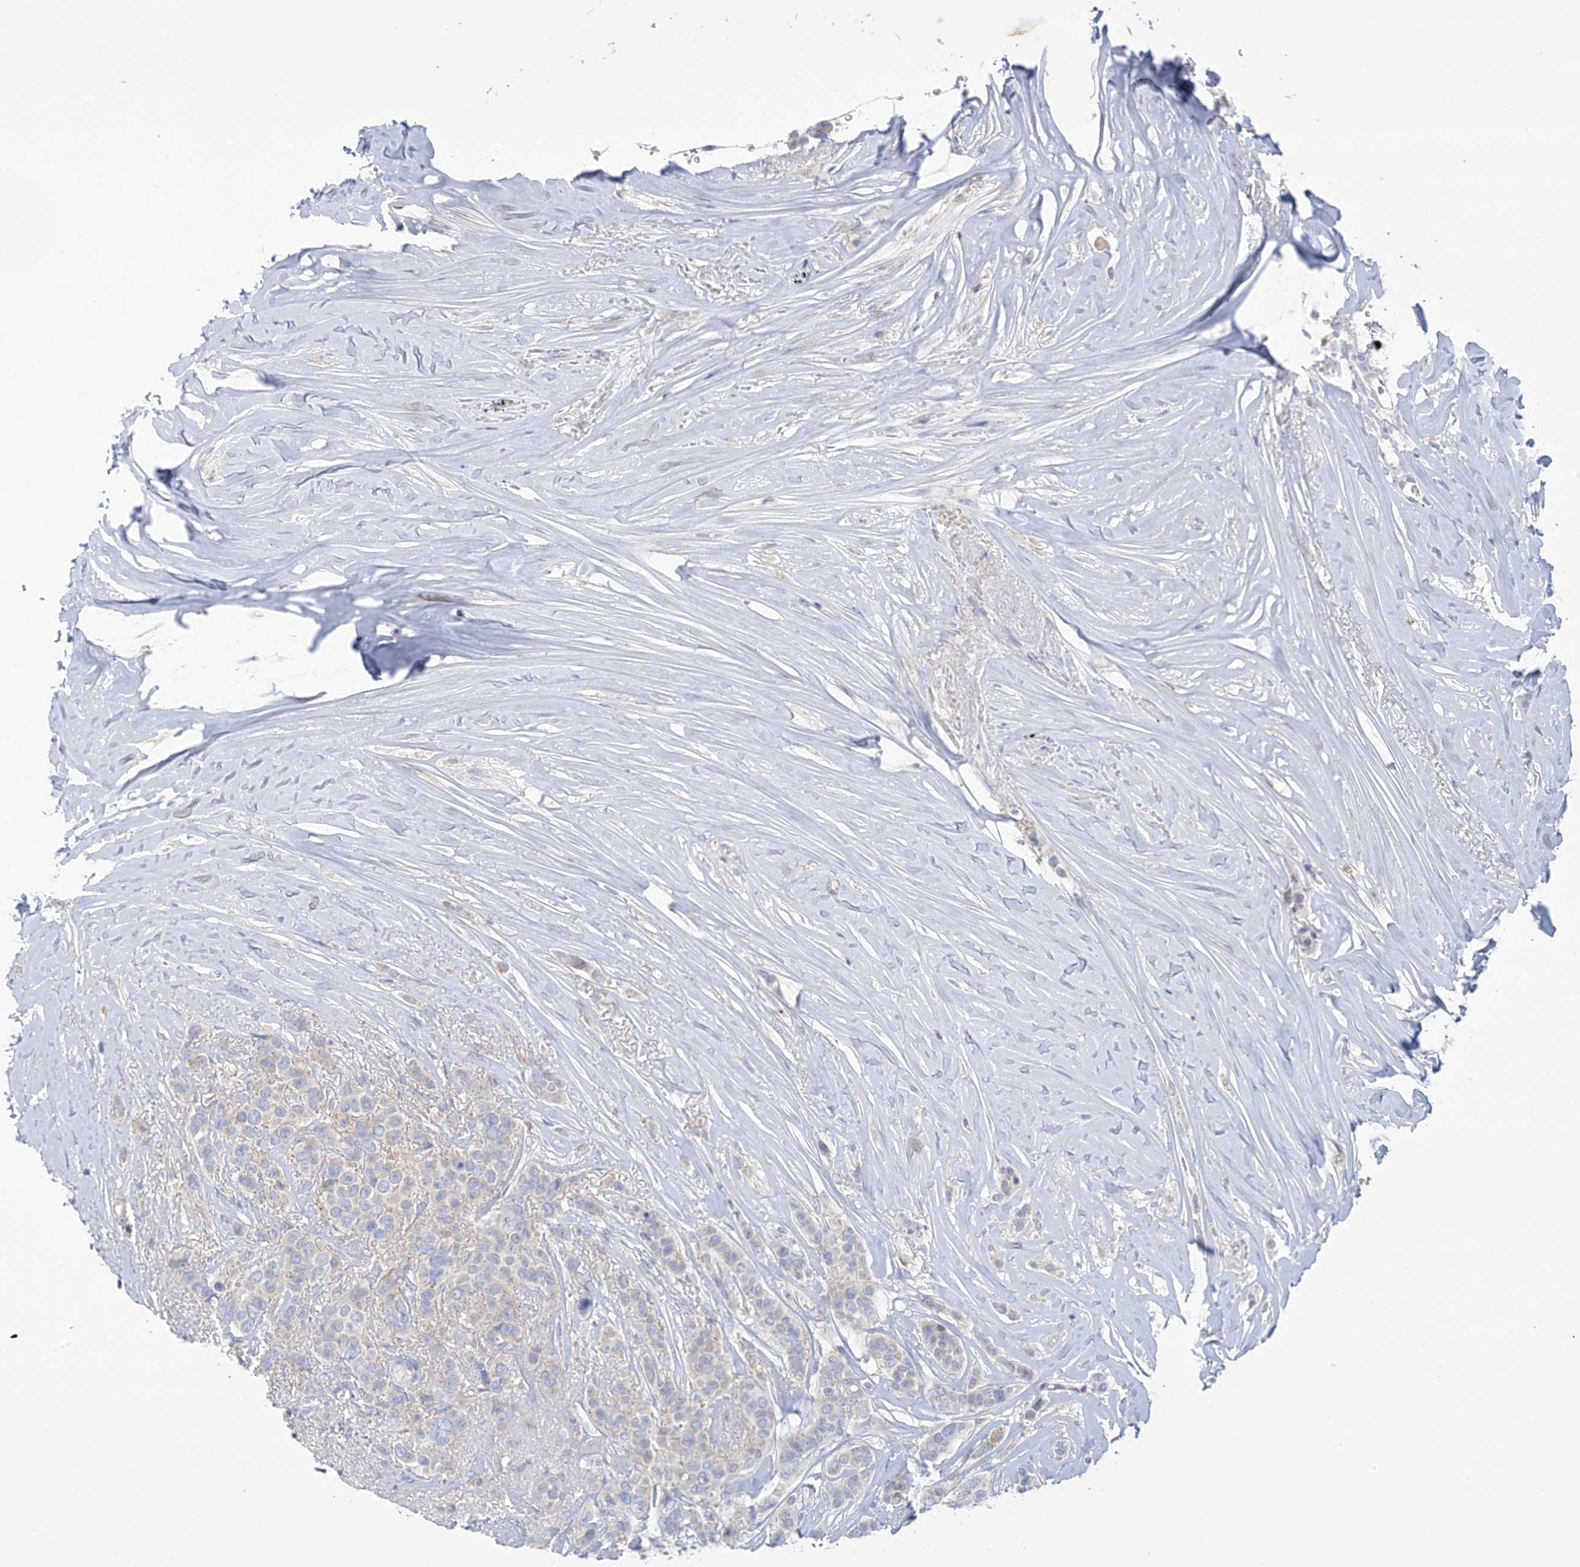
{"staining": {"intensity": "negative", "quantity": "none", "location": "none"}, "tissue": "breast cancer", "cell_type": "Tumor cells", "image_type": "cancer", "snomed": [{"axis": "morphology", "description": "Lobular carcinoma"}, {"axis": "topography", "description": "Breast"}], "caption": "A high-resolution histopathology image shows IHC staining of breast lobular carcinoma, which shows no significant expression in tumor cells.", "gene": "SLC6A12", "patient": {"sex": "female", "age": 51}}